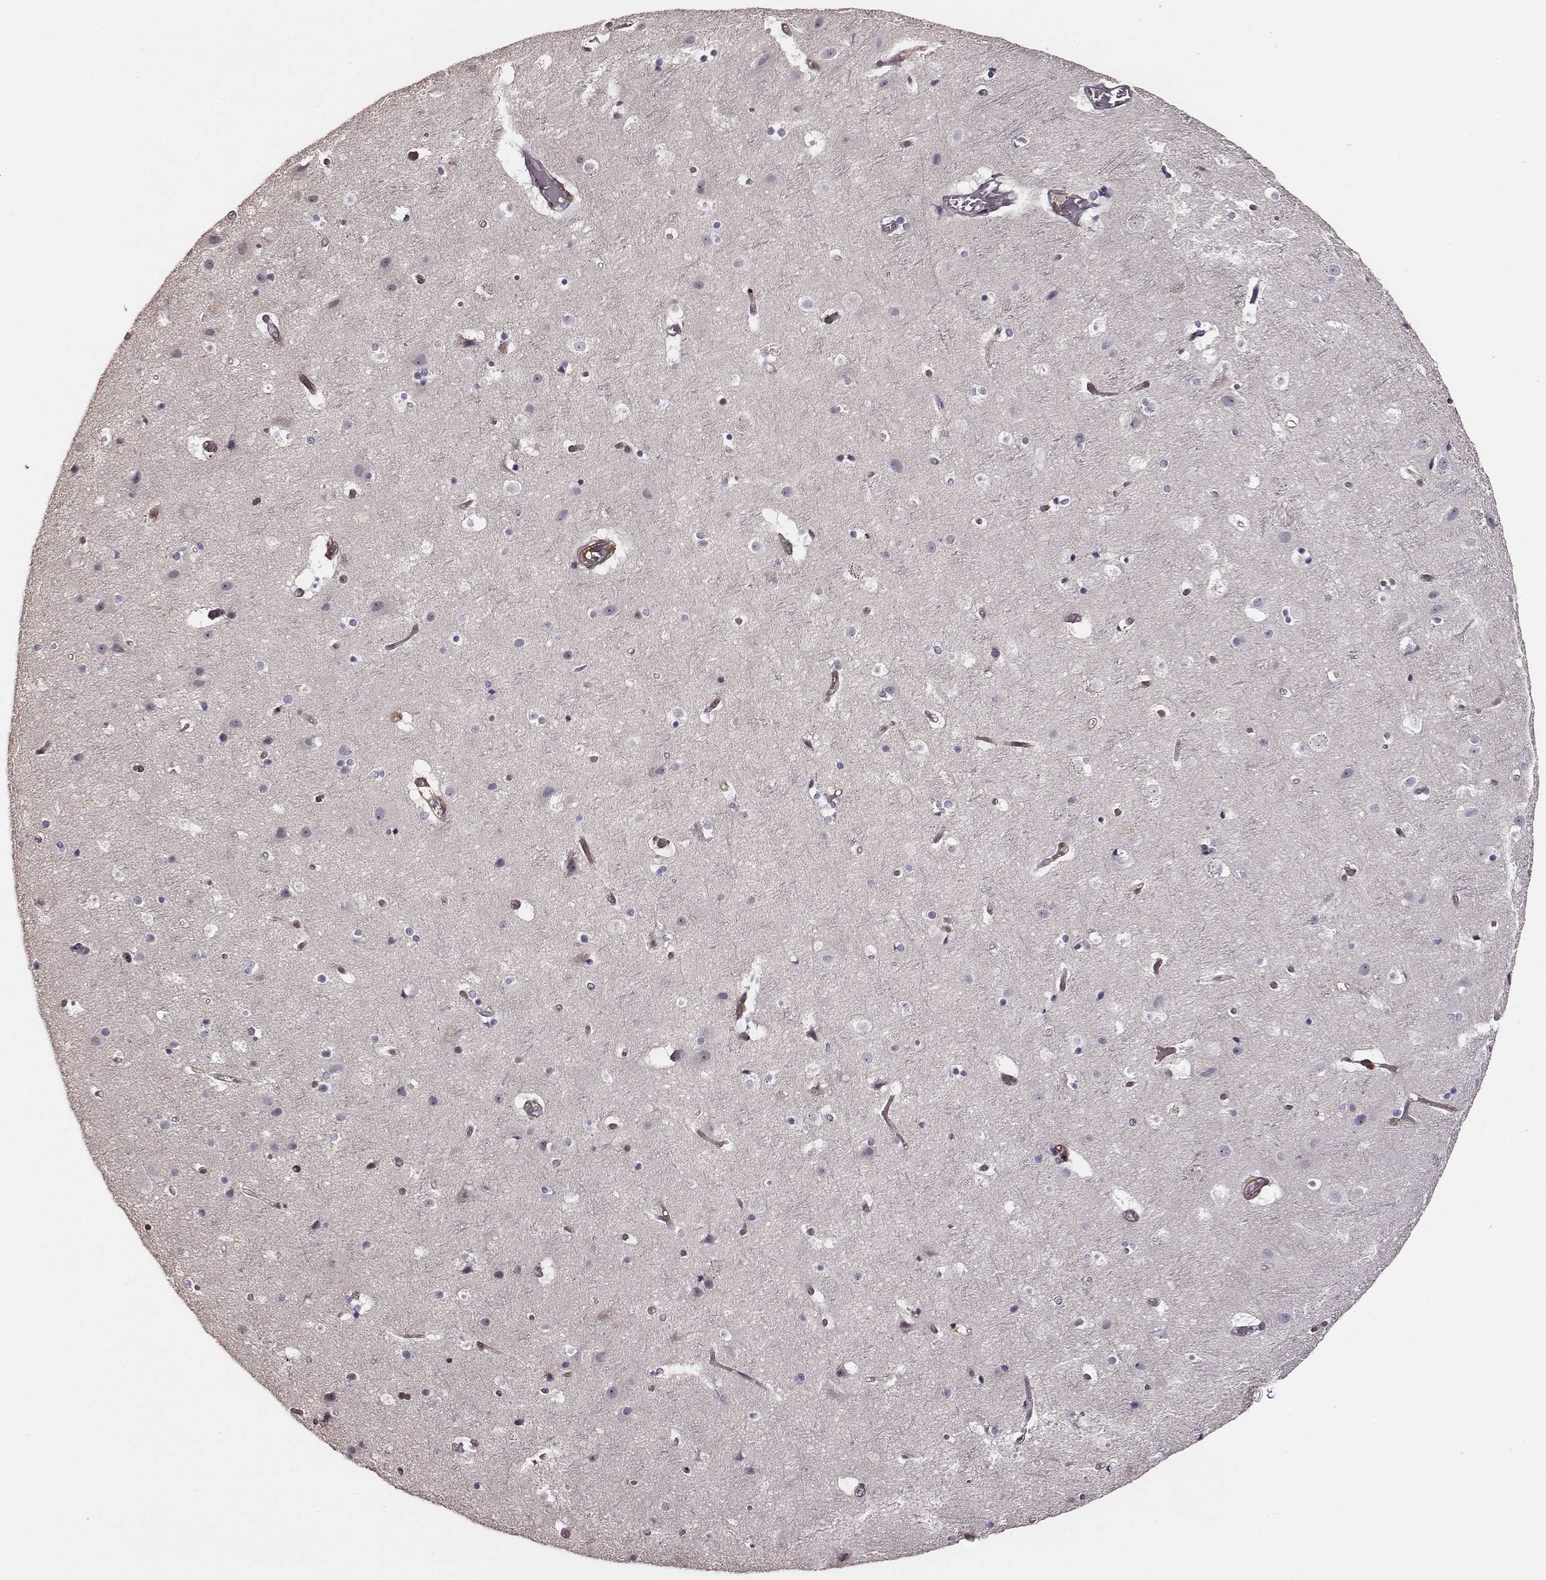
{"staining": {"intensity": "moderate", "quantity": "25%-75%", "location": "cytoplasmic/membranous"}, "tissue": "cerebral cortex", "cell_type": "Endothelial cells", "image_type": "normal", "snomed": [{"axis": "morphology", "description": "Normal tissue, NOS"}, {"axis": "topography", "description": "Cerebral cortex"}], "caption": "Cerebral cortex stained with IHC shows moderate cytoplasmic/membranous positivity in approximately 25%-75% of endothelial cells. The staining is performed using DAB (3,3'-diaminobenzidine) brown chromogen to label protein expression. The nuclei are counter-stained blue using hematoxylin.", "gene": "ZYX", "patient": {"sex": "female", "age": 52}}